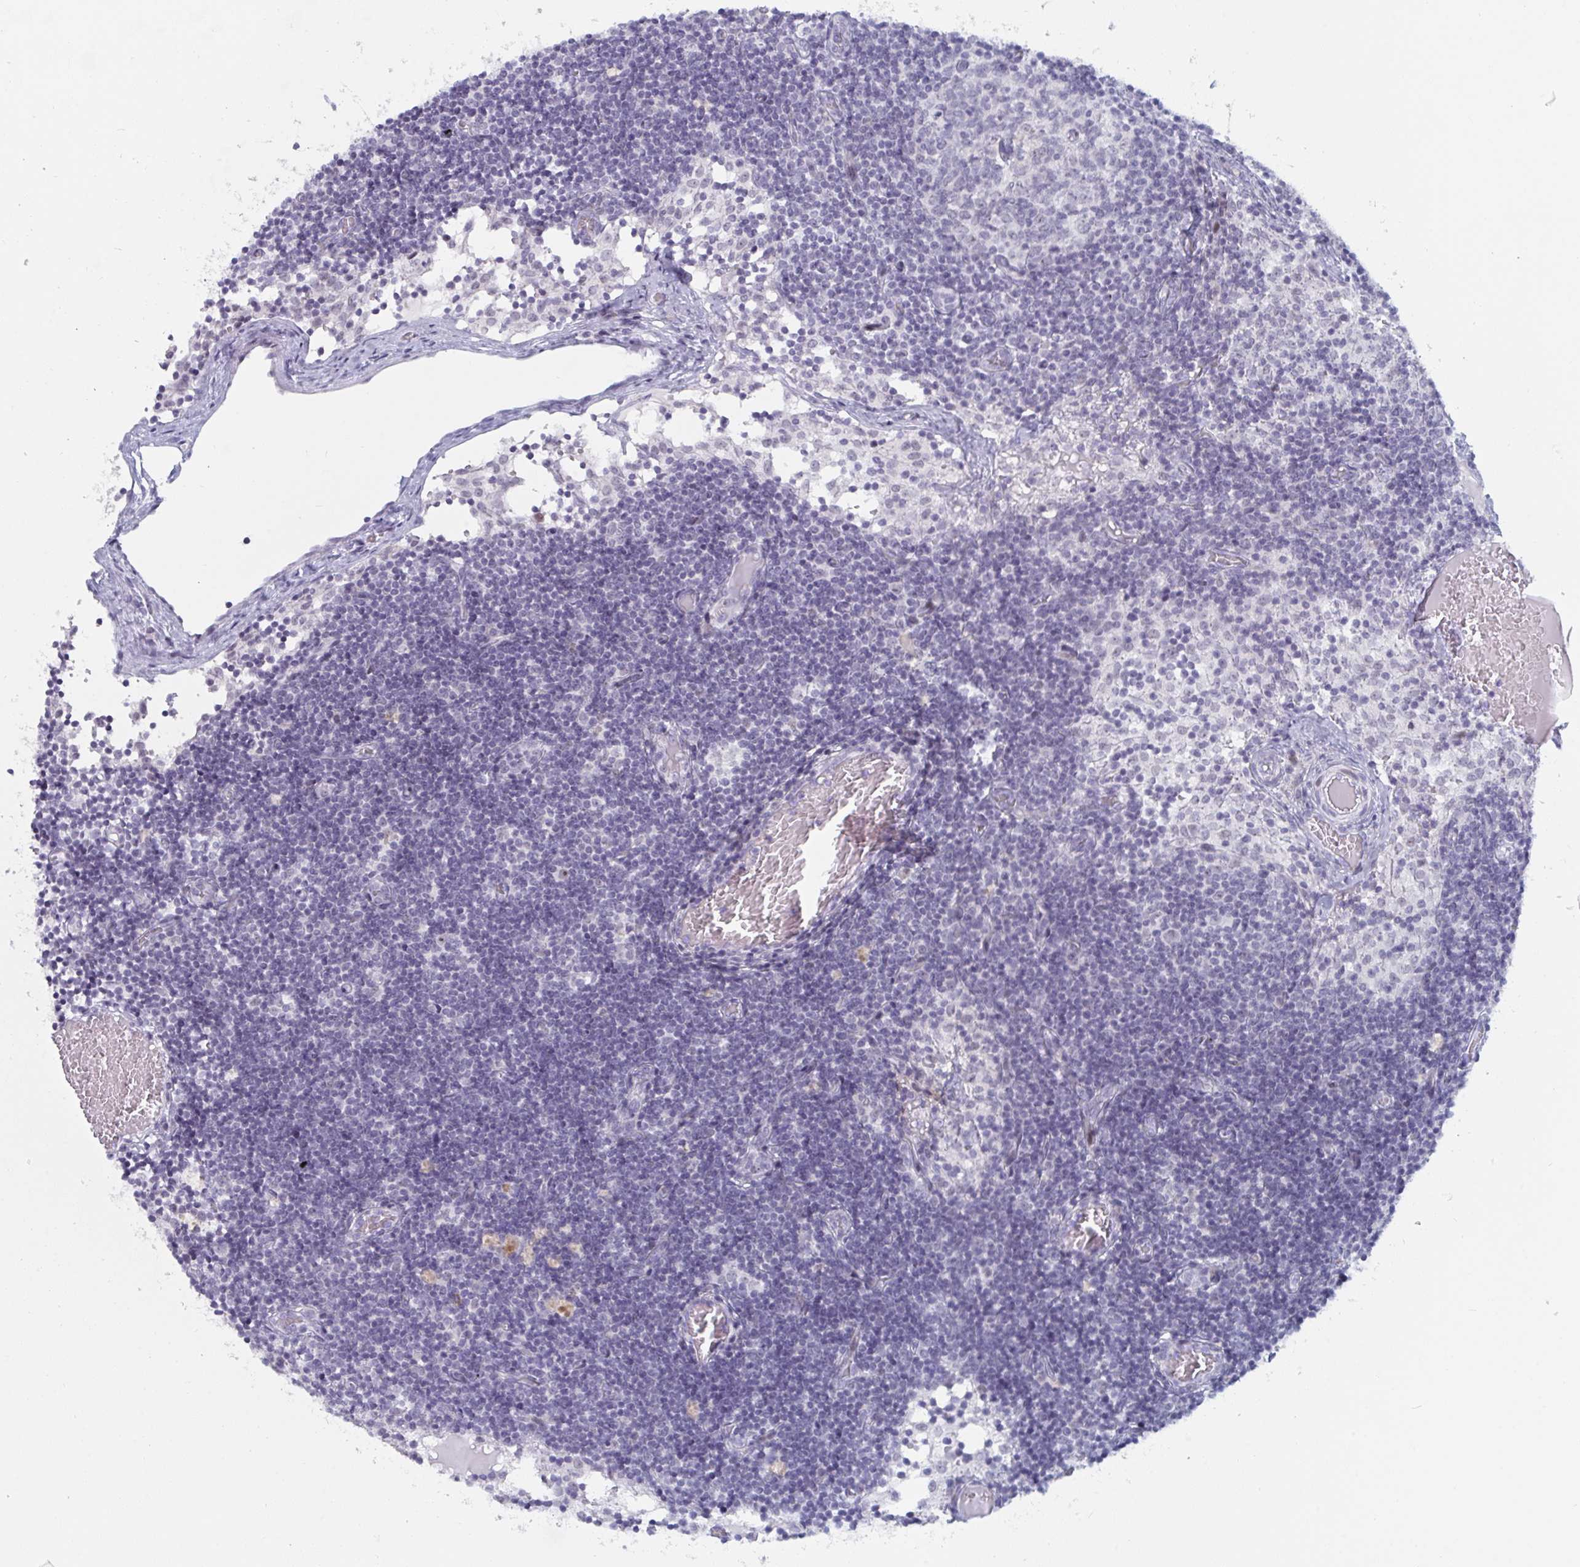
{"staining": {"intensity": "negative", "quantity": "none", "location": "none"}, "tissue": "lymph node", "cell_type": "Germinal center cells", "image_type": "normal", "snomed": [{"axis": "morphology", "description": "Normal tissue, NOS"}, {"axis": "topography", "description": "Lymph node"}], "caption": "High magnification brightfield microscopy of unremarkable lymph node stained with DAB (brown) and counterstained with hematoxylin (blue): germinal center cells show no significant expression.", "gene": "NR1H2", "patient": {"sex": "female", "age": 31}}